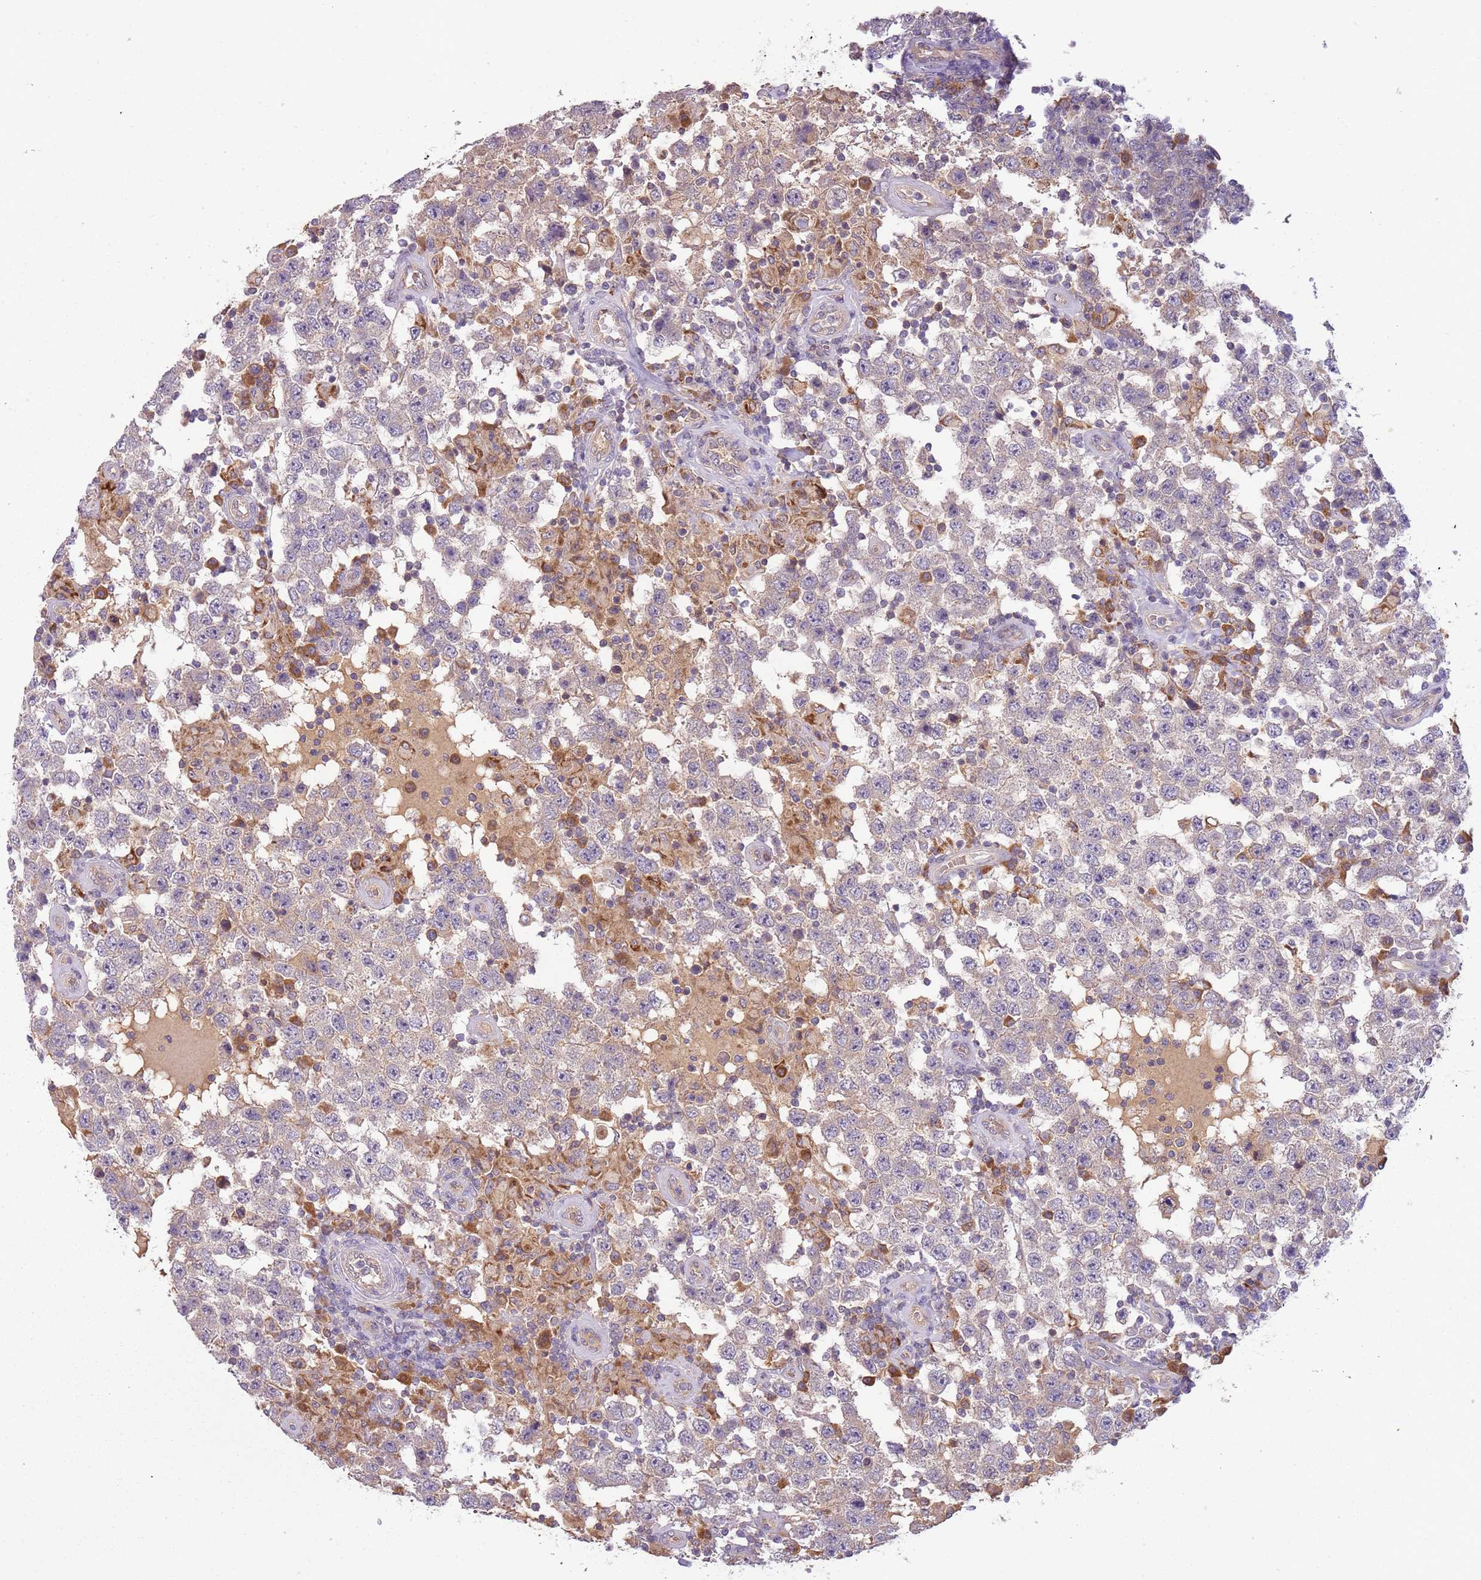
{"staining": {"intensity": "negative", "quantity": "none", "location": "none"}, "tissue": "testis cancer", "cell_type": "Tumor cells", "image_type": "cancer", "snomed": [{"axis": "morphology", "description": "Normal tissue, NOS"}, {"axis": "morphology", "description": "Urothelial carcinoma, High grade"}, {"axis": "morphology", "description": "Seminoma, NOS"}, {"axis": "morphology", "description": "Carcinoma, Embryonal, NOS"}, {"axis": "topography", "description": "Urinary bladder"}, {"axis": "topography", "description": "Testis"}], "caption": "High magnification brightfield microscopy of seminoma (testis) stained with DAB (brown) and counterstained with hematoxylin (blue): tumor cells show no significant expression.", "gene": "FECH", "patient": {"sex": "male", "age": 41}}